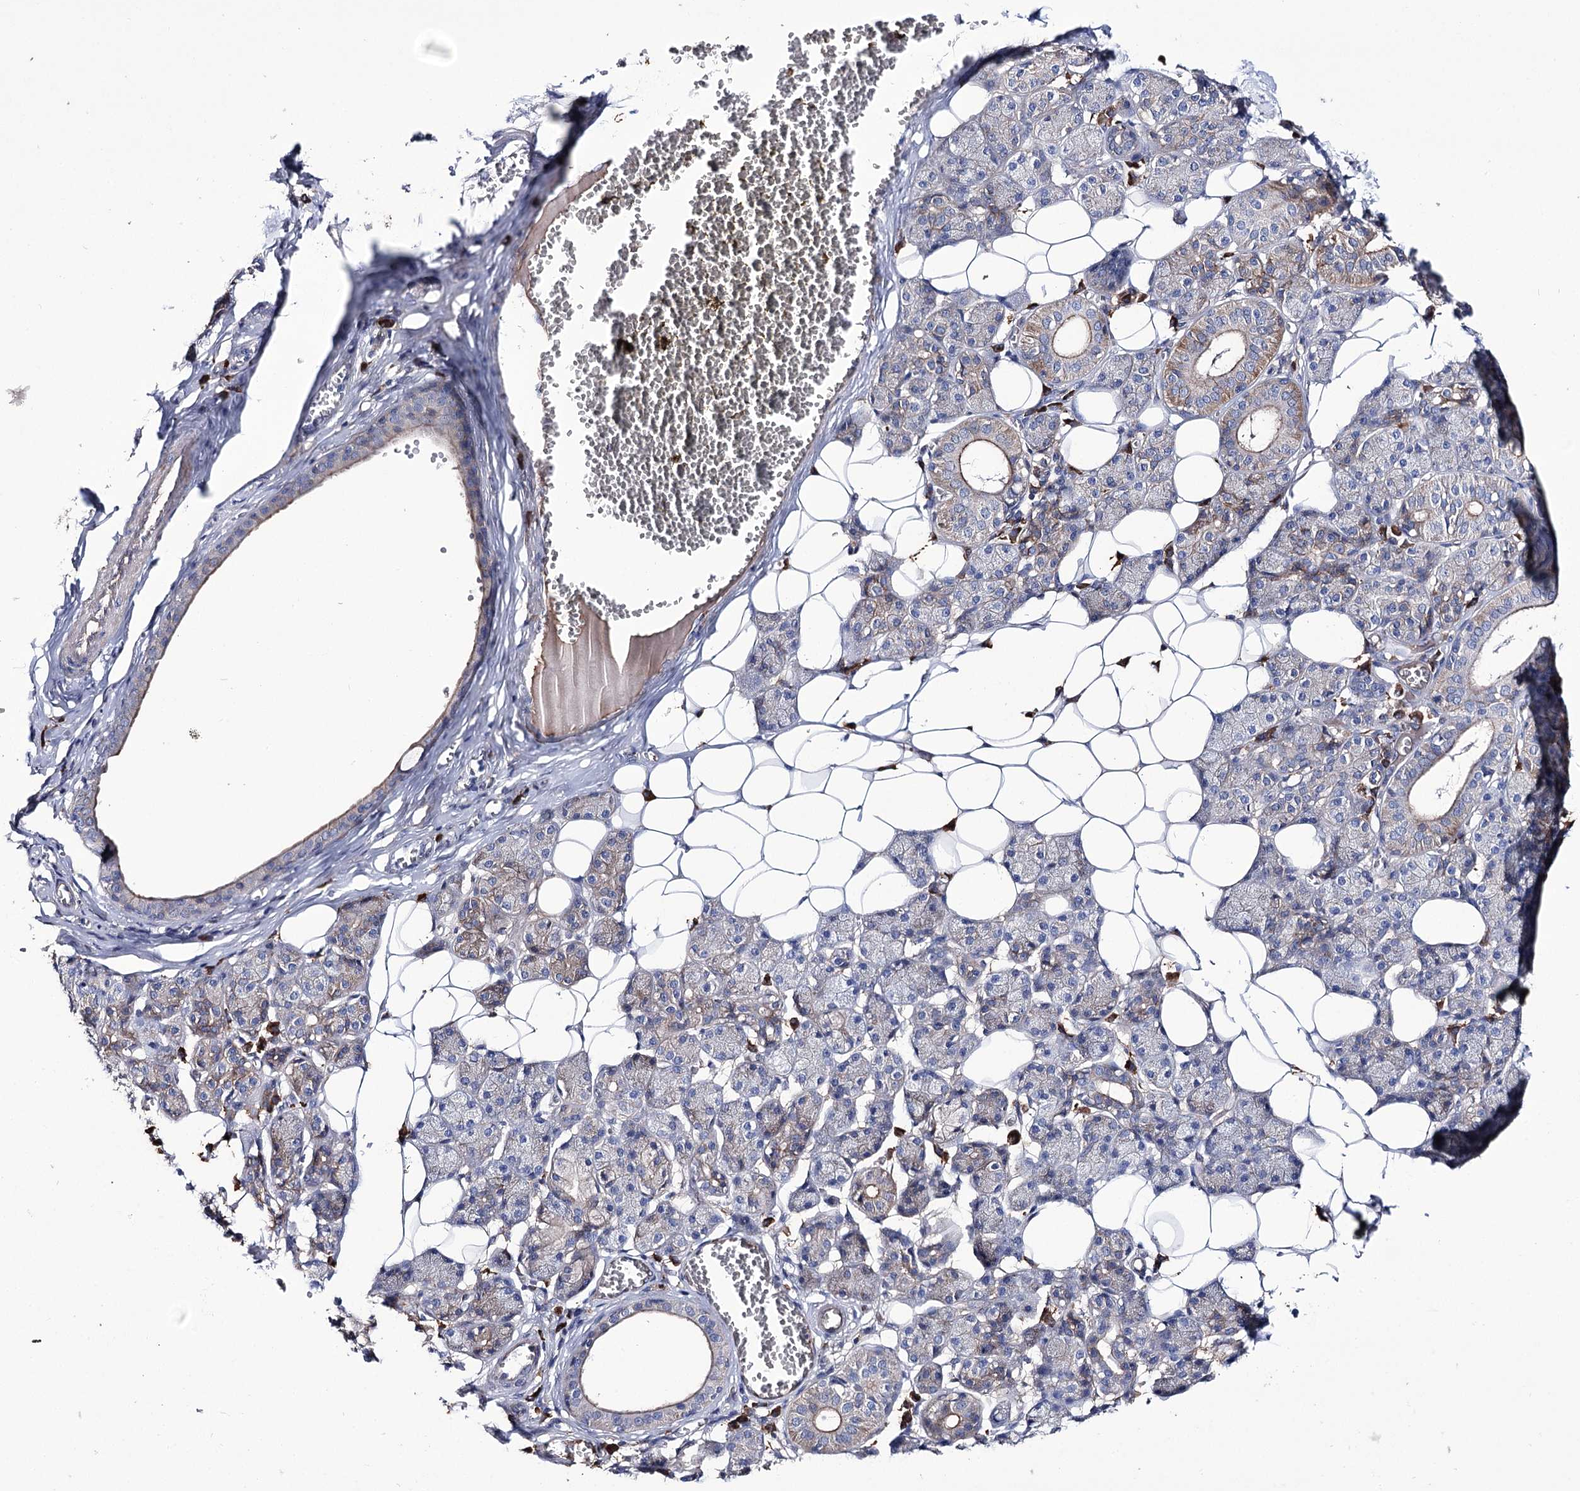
{"staining": {"intensity": "moderate", "quantity": "<25%", "location": "cytoplasmic/membranous"}, "tissue": "salivary gland", "cell_type": "Glandular cells", "image_type": "normal", "snomed": [{"axis": "morphology", "description": "Normal tissue, NOS"}, {"axis": "topography", "description": "Salivary gland"}], "caption": "Immunohistochemistry (IHC) histopathology image of benign human salivary gland stained for a protein (brown), which reveals low levels of moderate cytoplasmic/membranous positivity in approximately <25% of glandular cells.", "gene": "CEP164", "patient": {"sex": "female", "age": 33}}